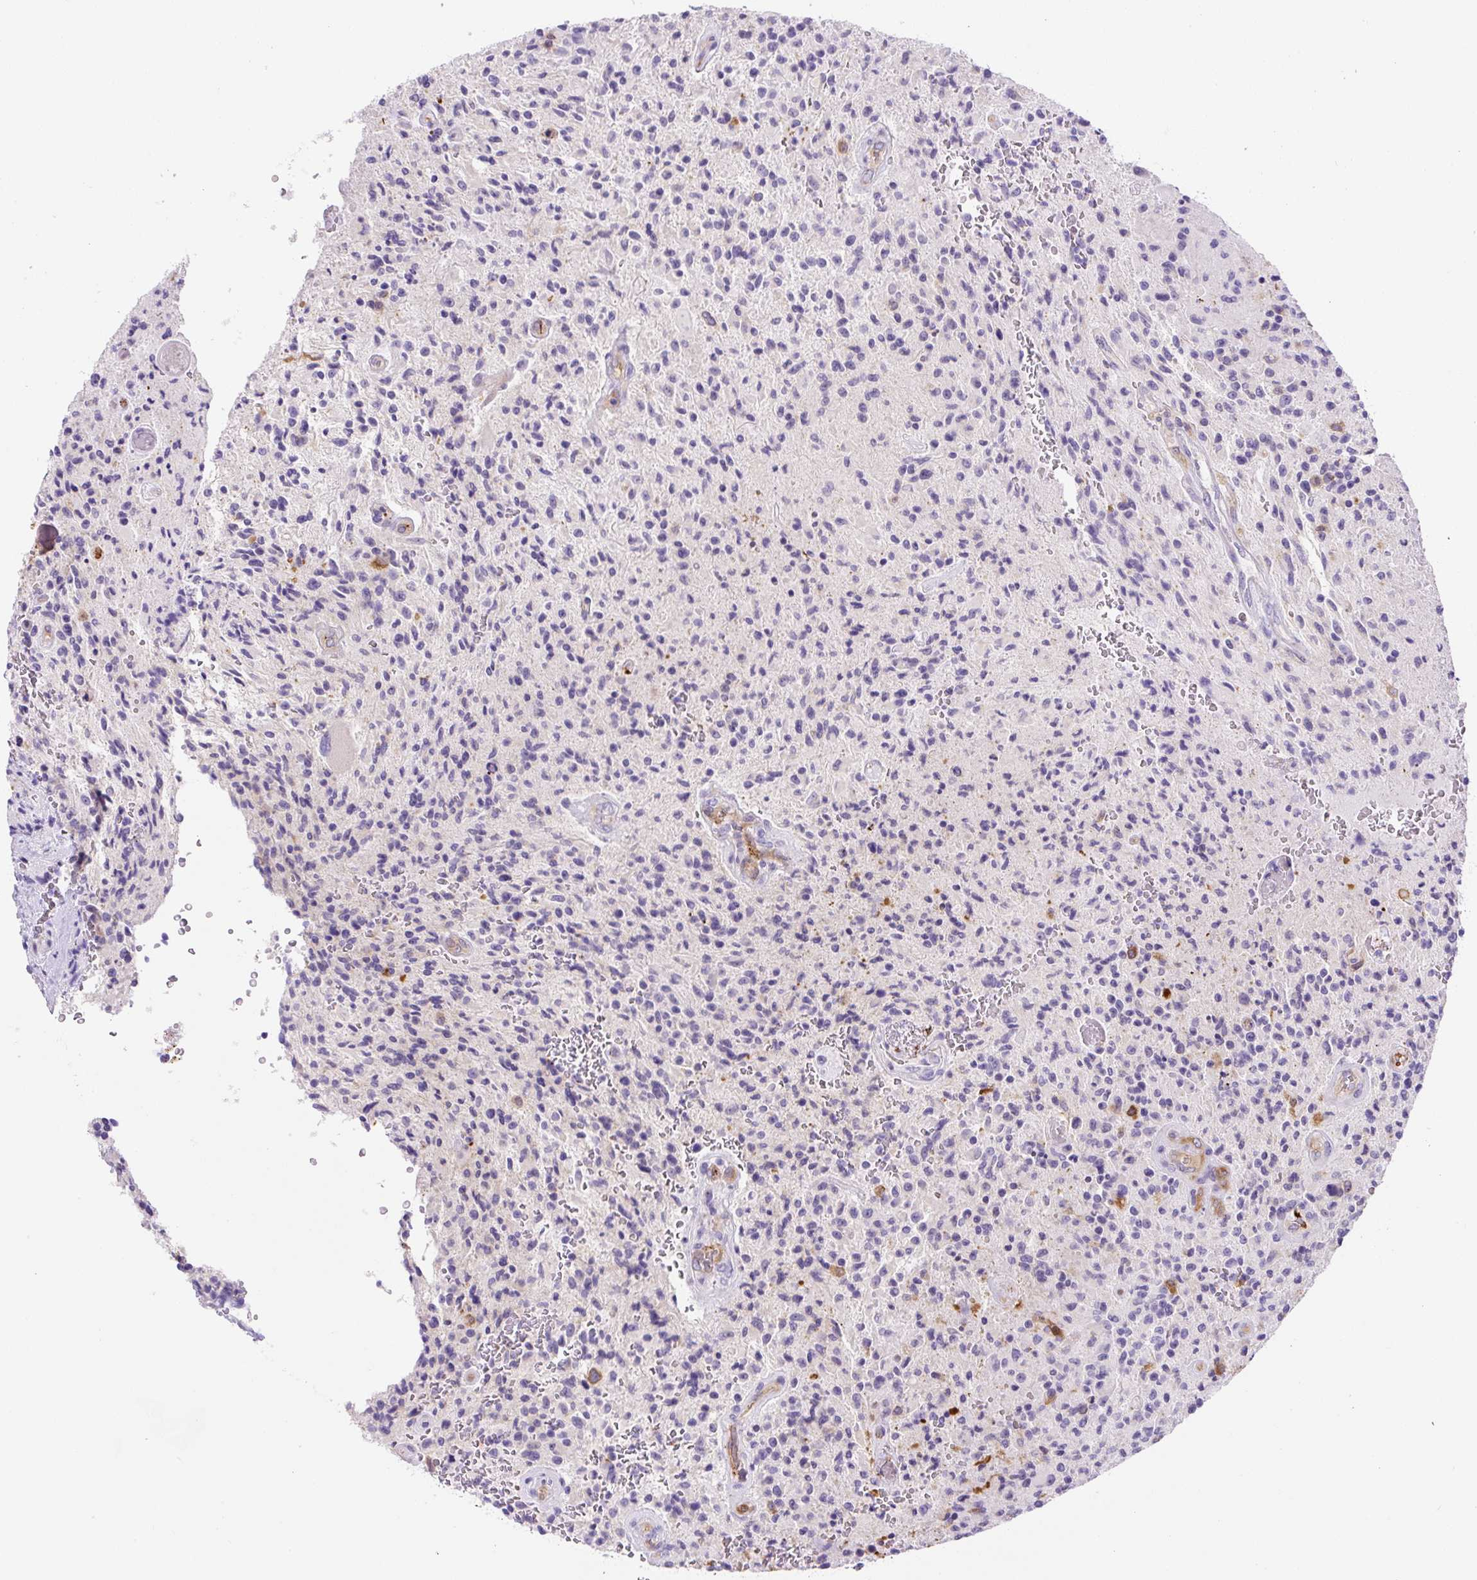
{"staining": {"intensity": "negative", "quantity": "none", "location": "none"}, "tissue": "glioma", "cell_type": "Tumor cells", "image_type": "cancer", "snomed": [{"axis": "morphology", "description": "Normal tissue, NOS"}, {"axis": "morphology", "description": "Glioma, malignant, High grade"}, {"axis": "topography", "description": "Cerebral cortex"}], "caption": "The micrograph reveals no staining of tumor cells in high-grade glioma (malignant).", "gene": "ASB4", "patient": {"sex": "male", "age": 56}}